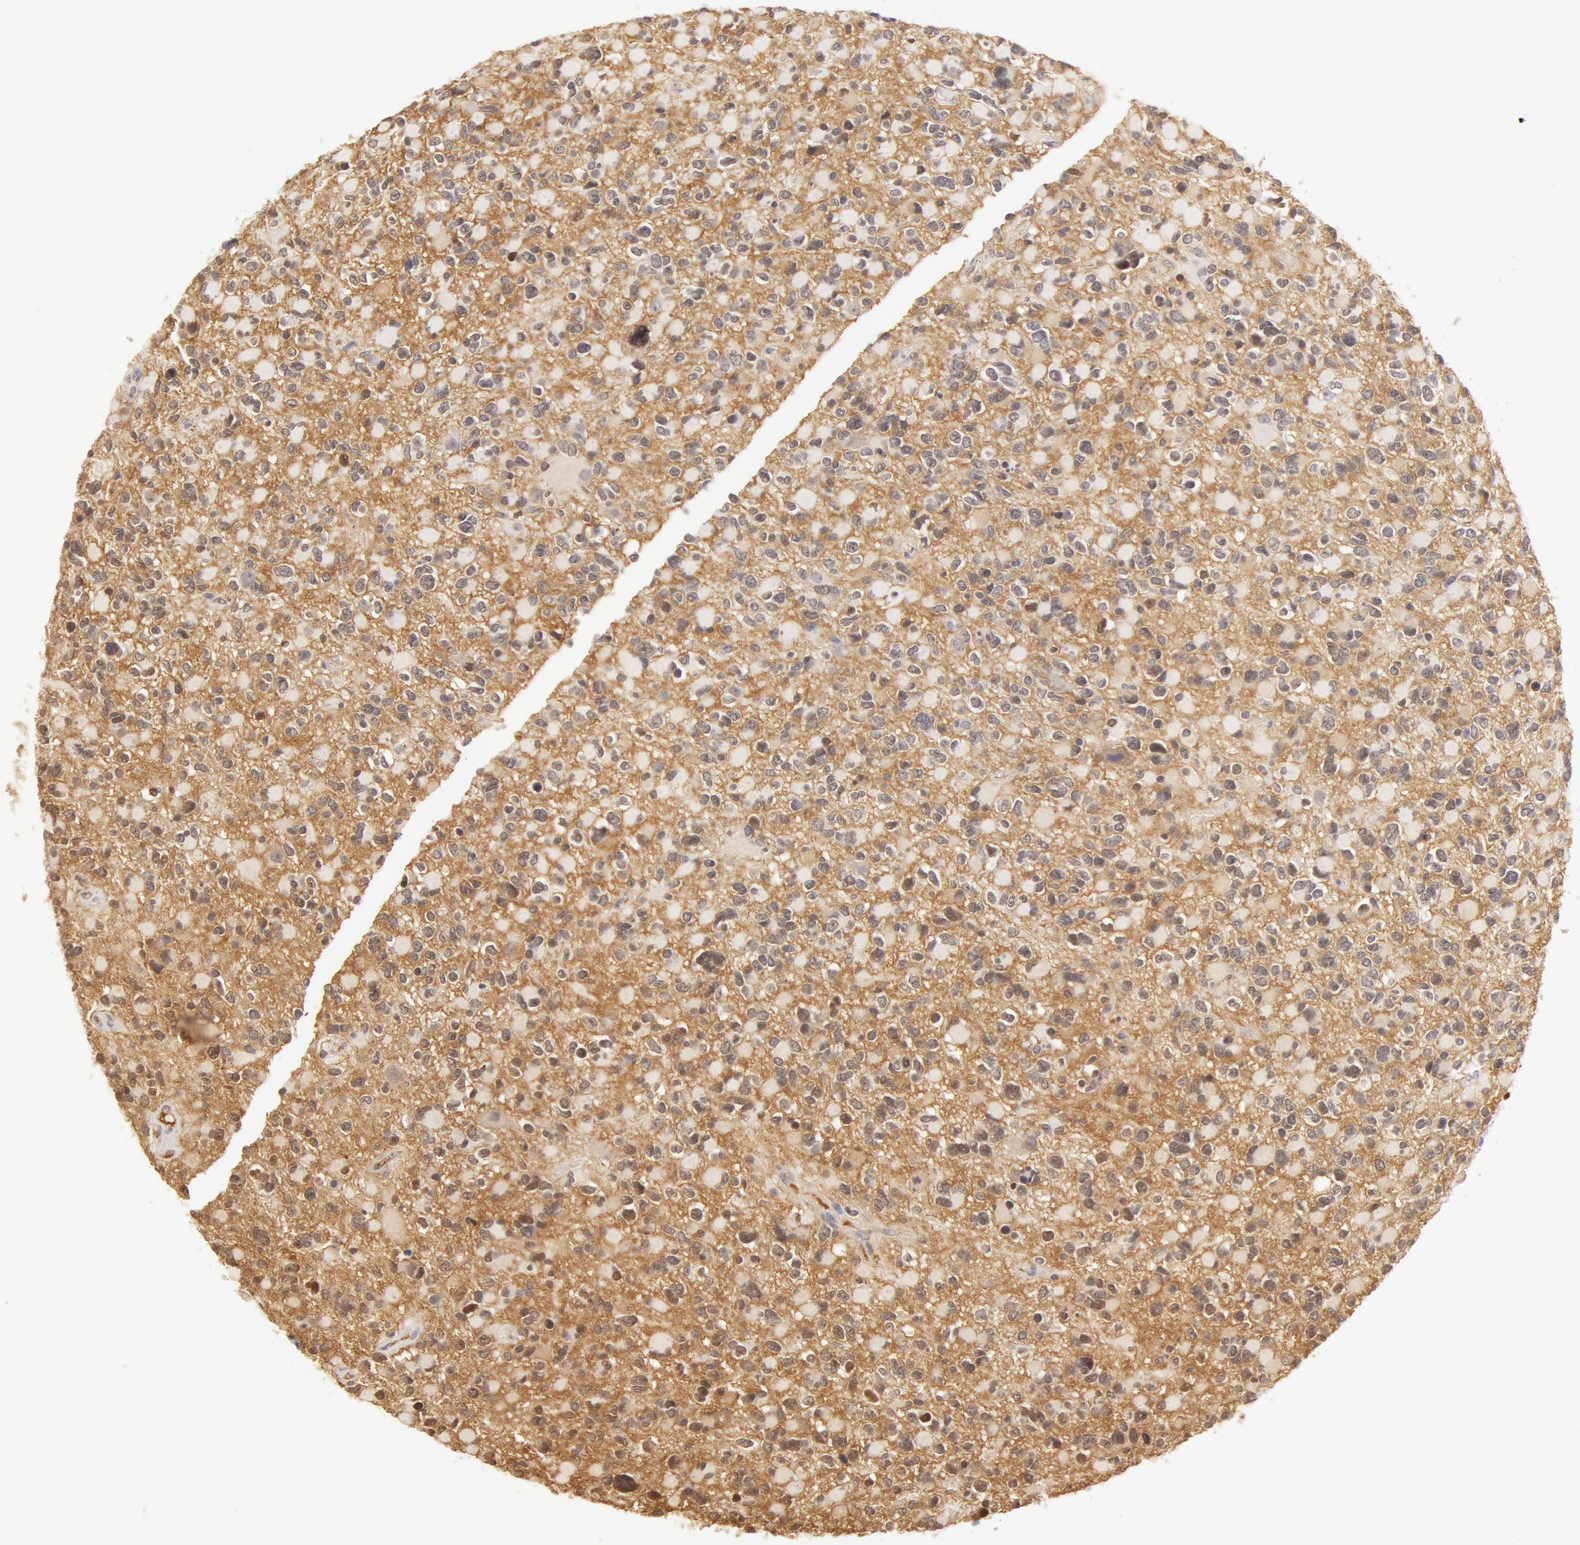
{"staining": {"intensity": "negative", "quantity": "none", "location": "none"}, "tissue": "glioma", "cell_type": "Tumor cells", "image_type": "cancer", "snomed": [{"axis": "morphology", "description": "Glioma, malignant, High grade"}, {"axis": "topography", "description": "Brain"}], "caption": "Malignant glioma (high-grade) was stained to show a protein in brown. There is no significant expression in tumor cells.", "gene": "AHSG", "patient": {"sex": "female", "age": 37}}